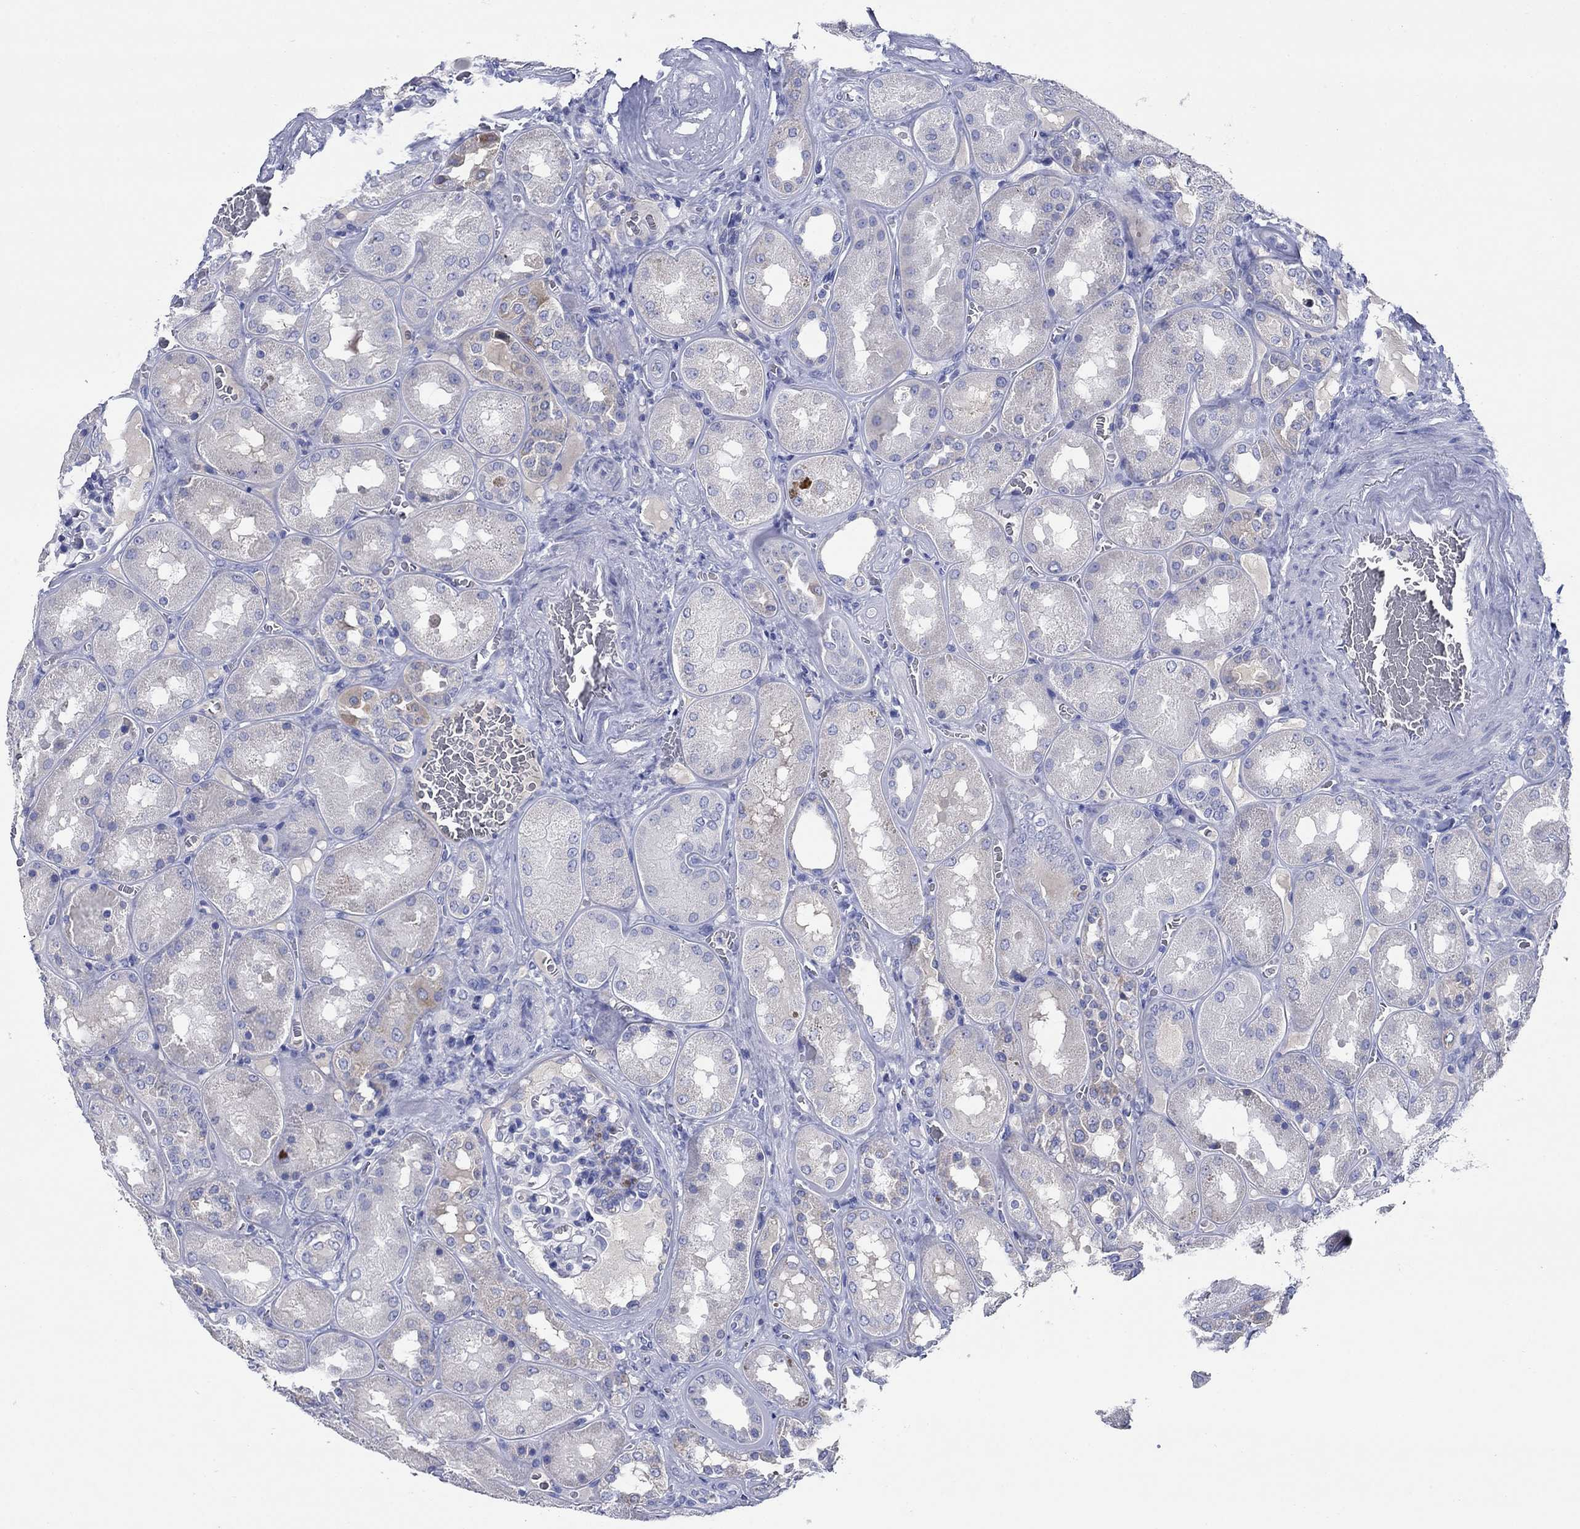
{"staining": {"intensity": "negative", "quantity": "none", "location": "none"}, "tissue": "kidney", "cell_type": "Cells in glomeruli", "image_type": "normal", "snomed": [{"axis": "morphology", "description": "Normal tissue, NOS"}, {"axis": "topography", "description": "Kidney"}], "caption": "Immunohistochemical staining of unremarkable human kidney demonstrates no significant staining in cells in glomeruli. (Immunohistochemistry, brightfield microscopy, high magnification).", "gene": "ENSG00000251537", "patient": {"sex": "male", "age": 73}}